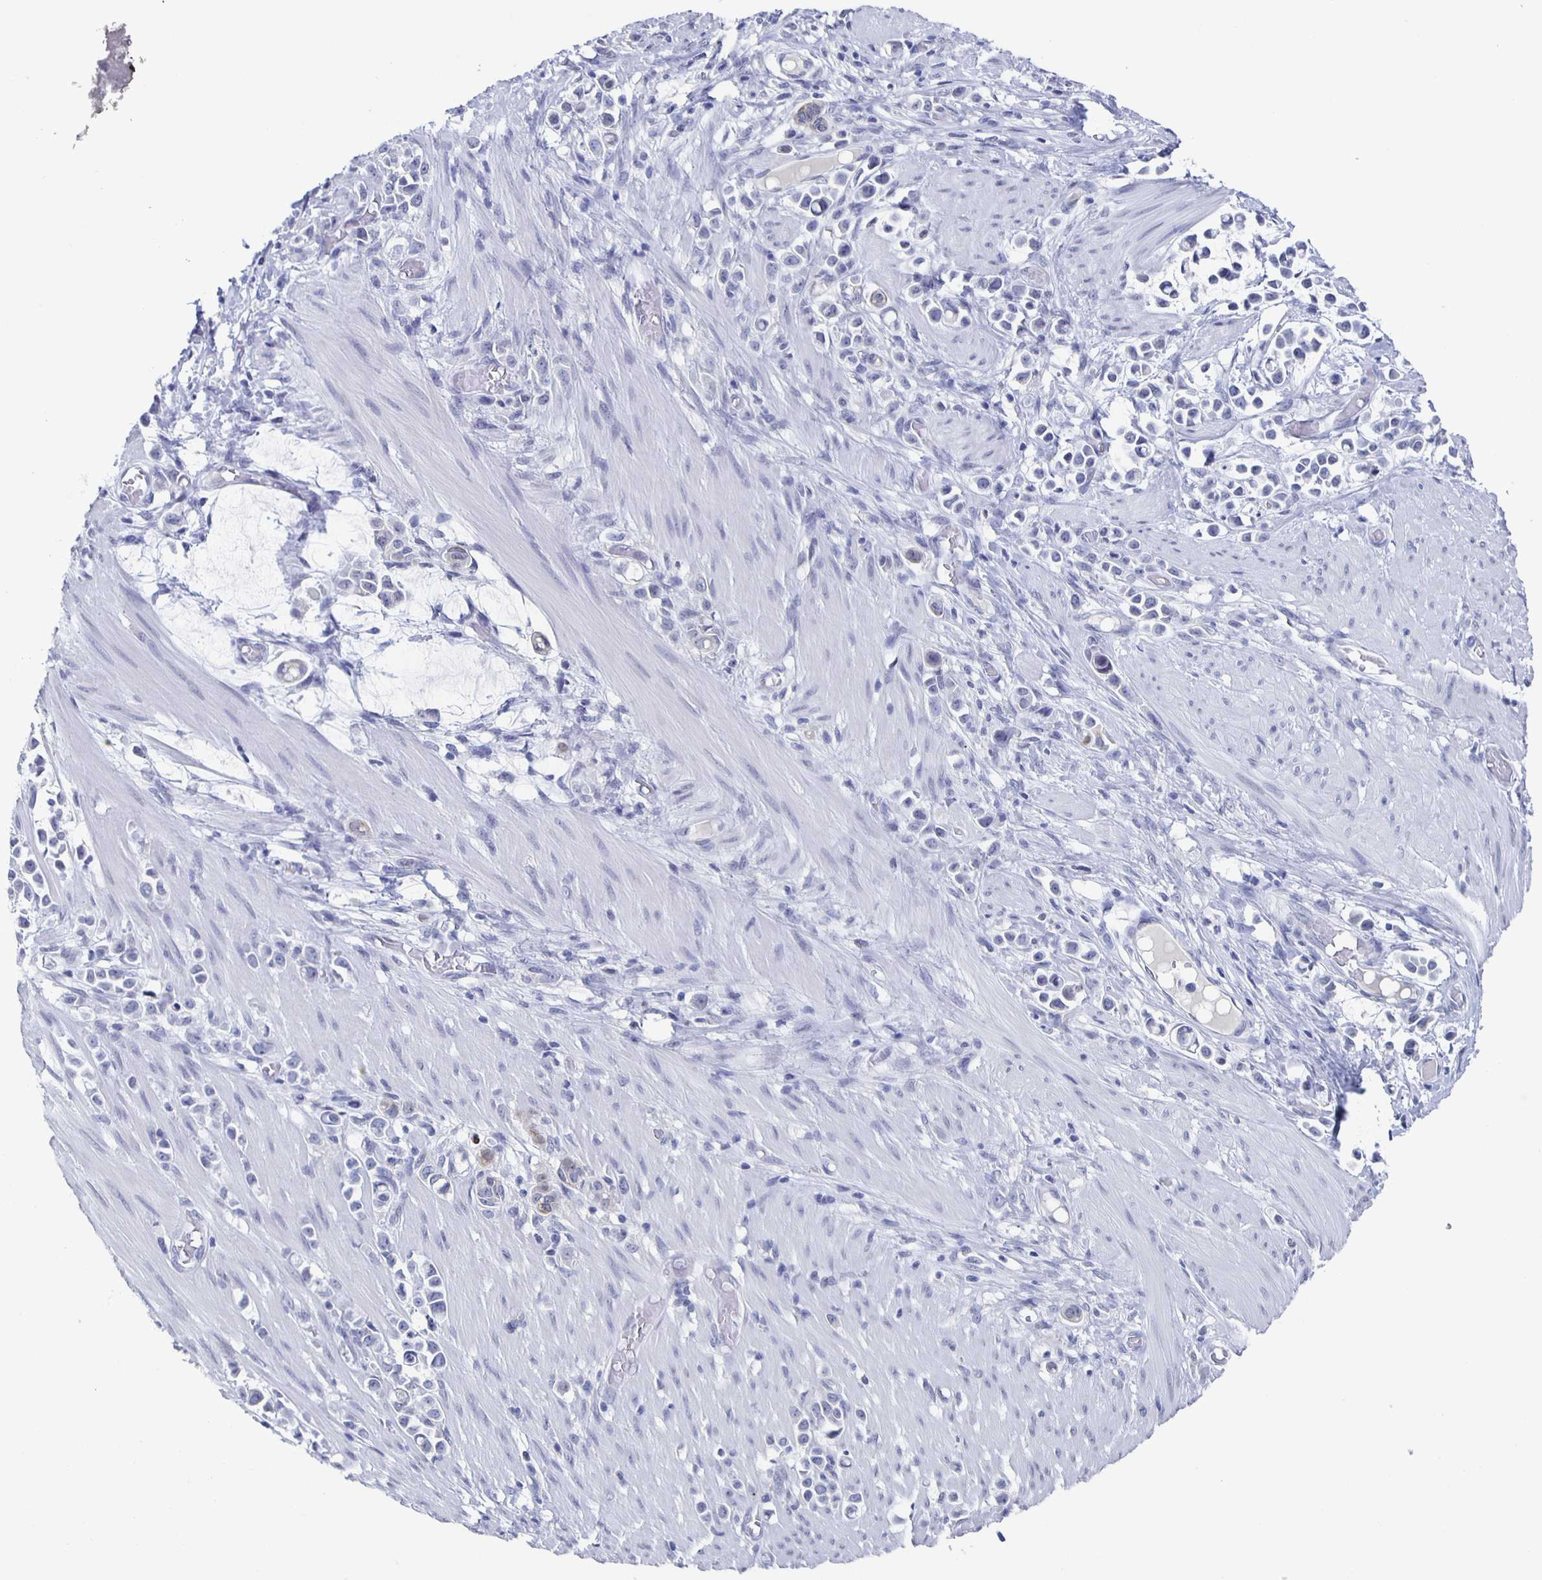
{"staining": {"intensity": "negative", "quantity": "none", "location": "none"}, "tissue": "stomach cancer", "cell_type": "Tumor cells", "image_type": "cancer", "snomed": [{"axis": "morphology", "description": "Adenocarcinoma, NOS"}, {"axis": "topography", "description": "Stomach"}], "caption": "Tumor cells show no significant staining in stomach cancer.", "gene": "CCDC17", "patient": {"sex": "male", "age": 82}}